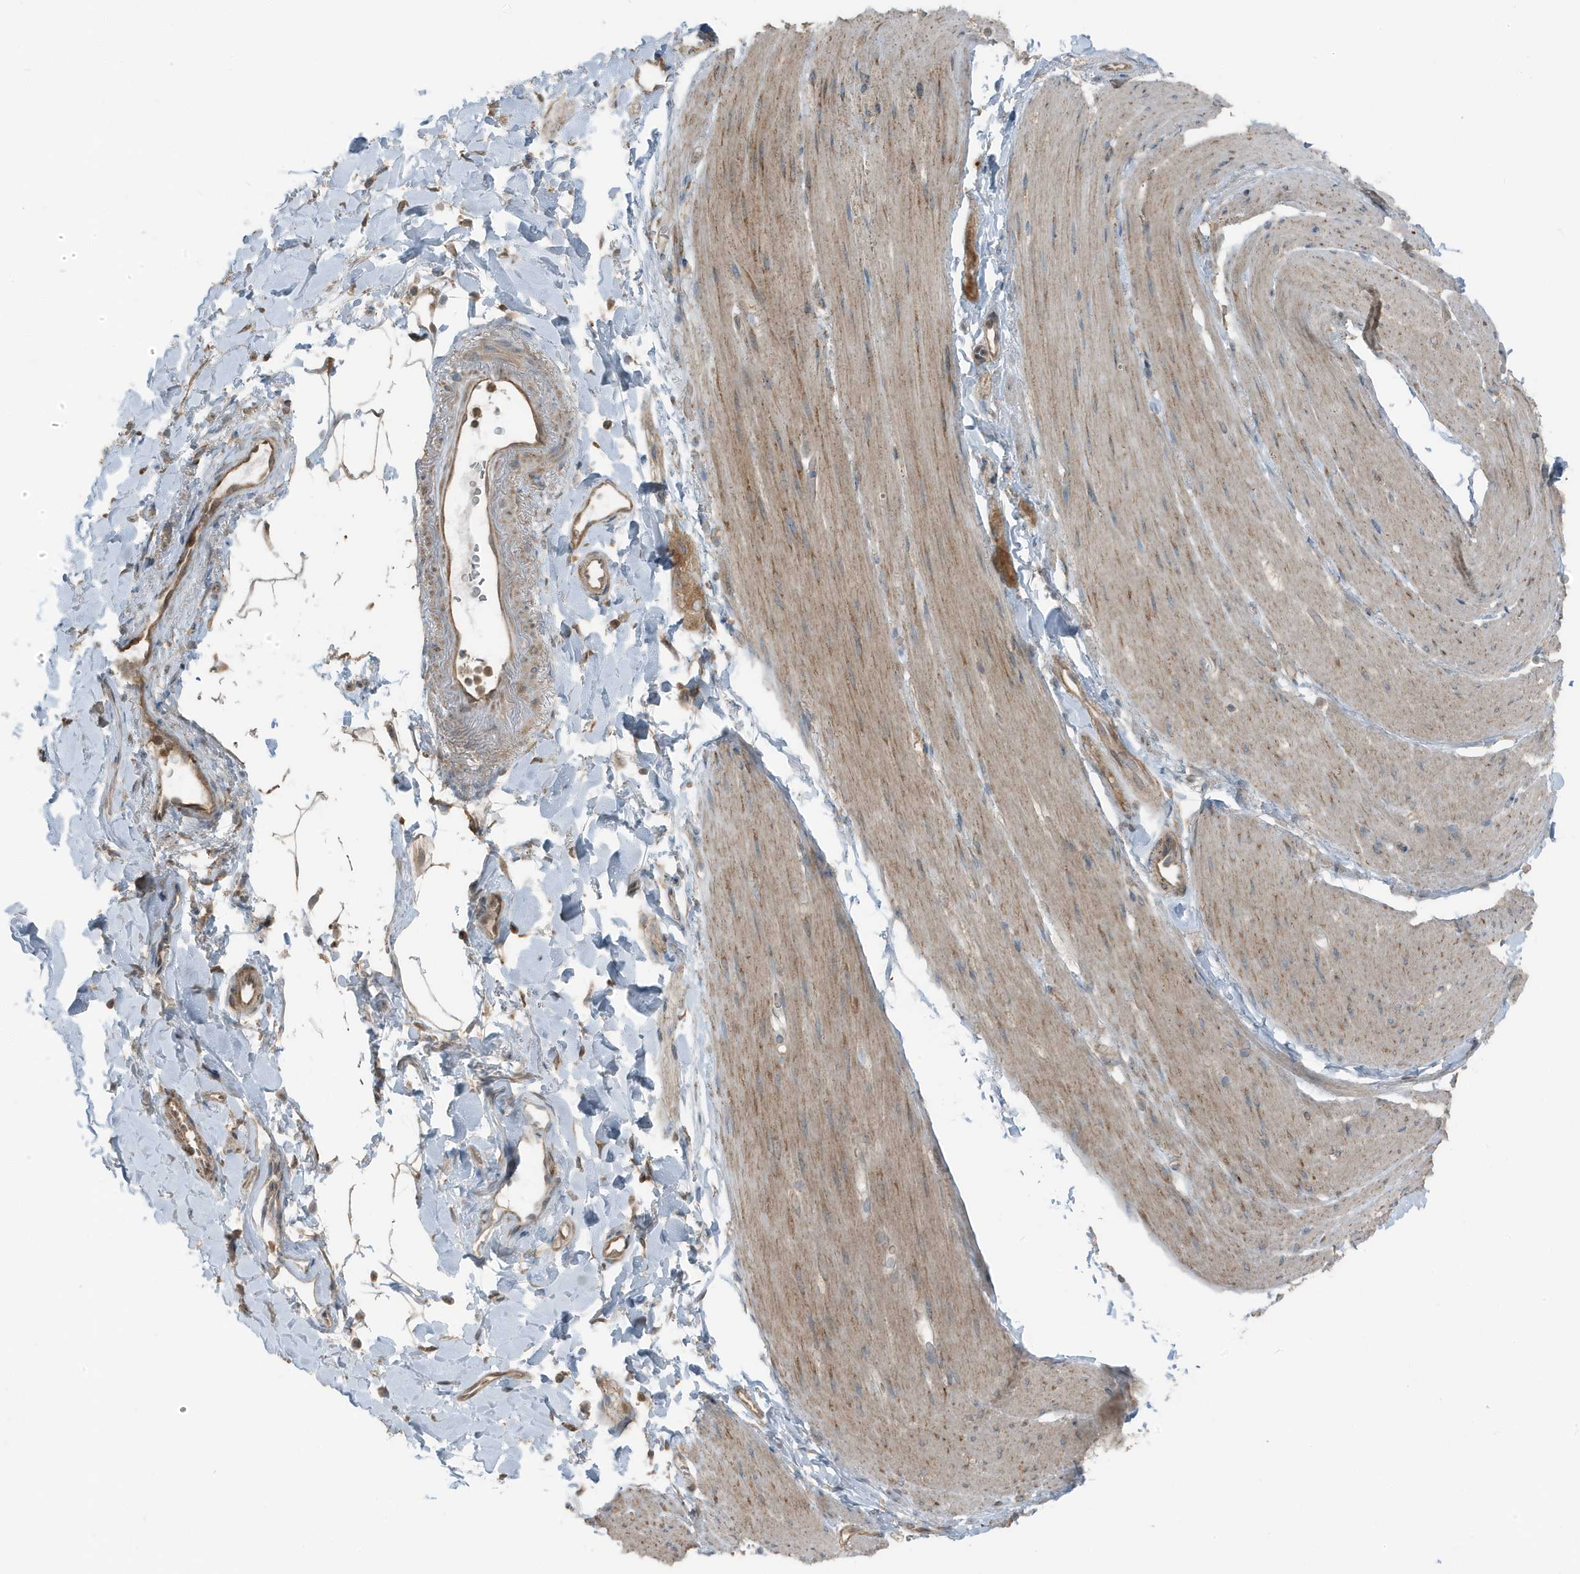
{"staining": {"intensity": "weak", "quantity": "25%-75%", "location": "cytoplasmic/membranous"}, "tissue": "smooth muscle", "cell_type": "Smooth muscle cells", "image_type": "normal", "snomed": [{"axis": "morphology", "description": "Normal tissue, NOS"}, {"axis": "topography", "description": "Smooth muscle"}, {"axis": "topography", "description": "Small intestine"}], "caption": "DAB immunohistochemical staining of normal smooth muscle reveals weak cytoplasmic/membranous protein positivity in about 25%-75% of smooth muscle cells.", "gene": "AZI2", "patient": {"sex": "female", "age": 84}}